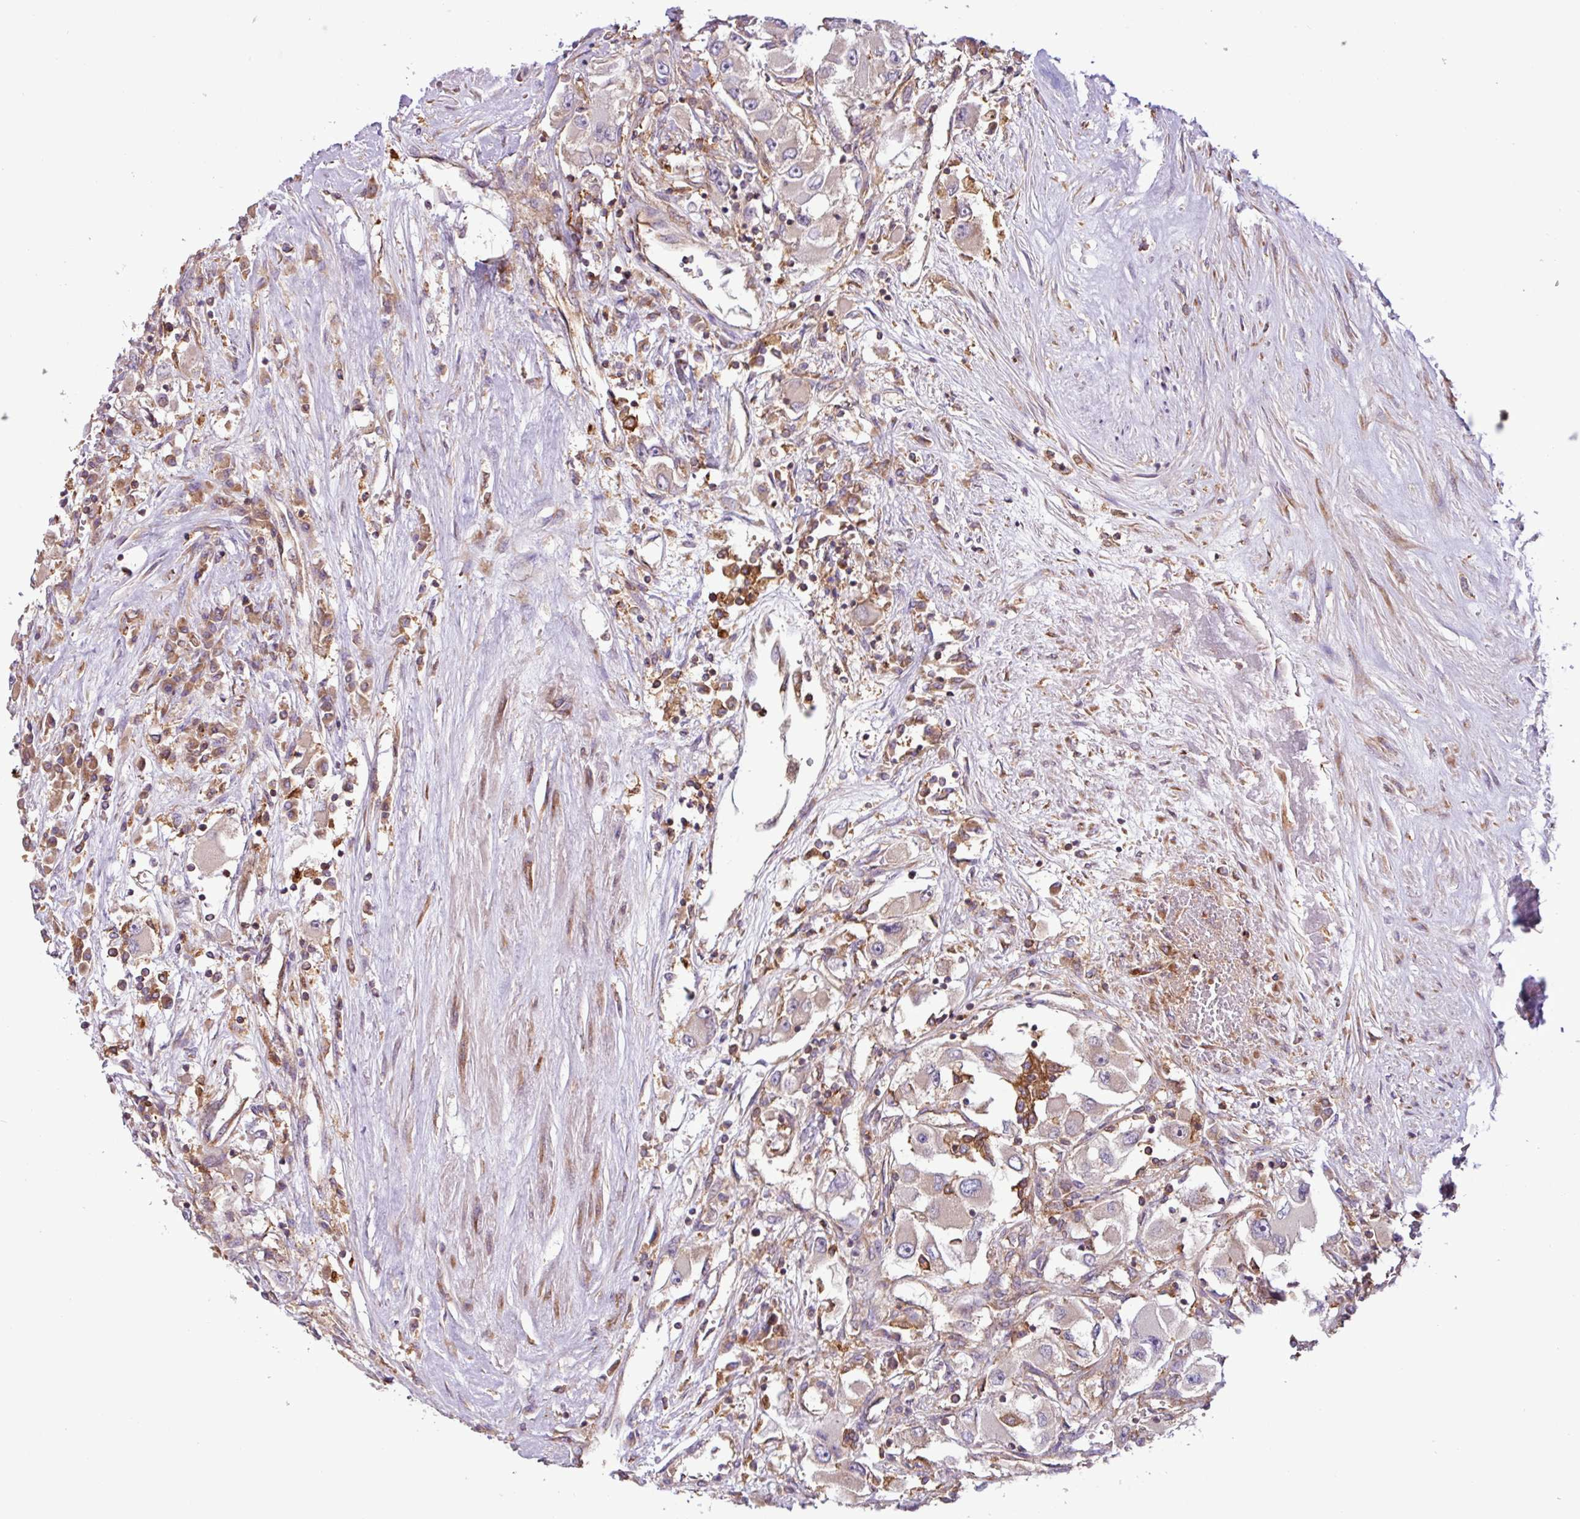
{"staining": {"intensity": "negative", "quantity": "none", "location": "none"}, "tissue": "renal cancer", "cell_type": "Tumor cells", "image_type": "cancer", "snomed": [{"axis": "morphology", "description": "Adenocarcinoma, NOS"}, {"axis": "topography", "description": "Kidney"}], "caption": "A photomicrograph of renal adenocarcinoma stained for a protein exhibits no brown staining in tumor cells.", "gene": "ACTR3", "patient": {"sex": "female", "age": 52}}